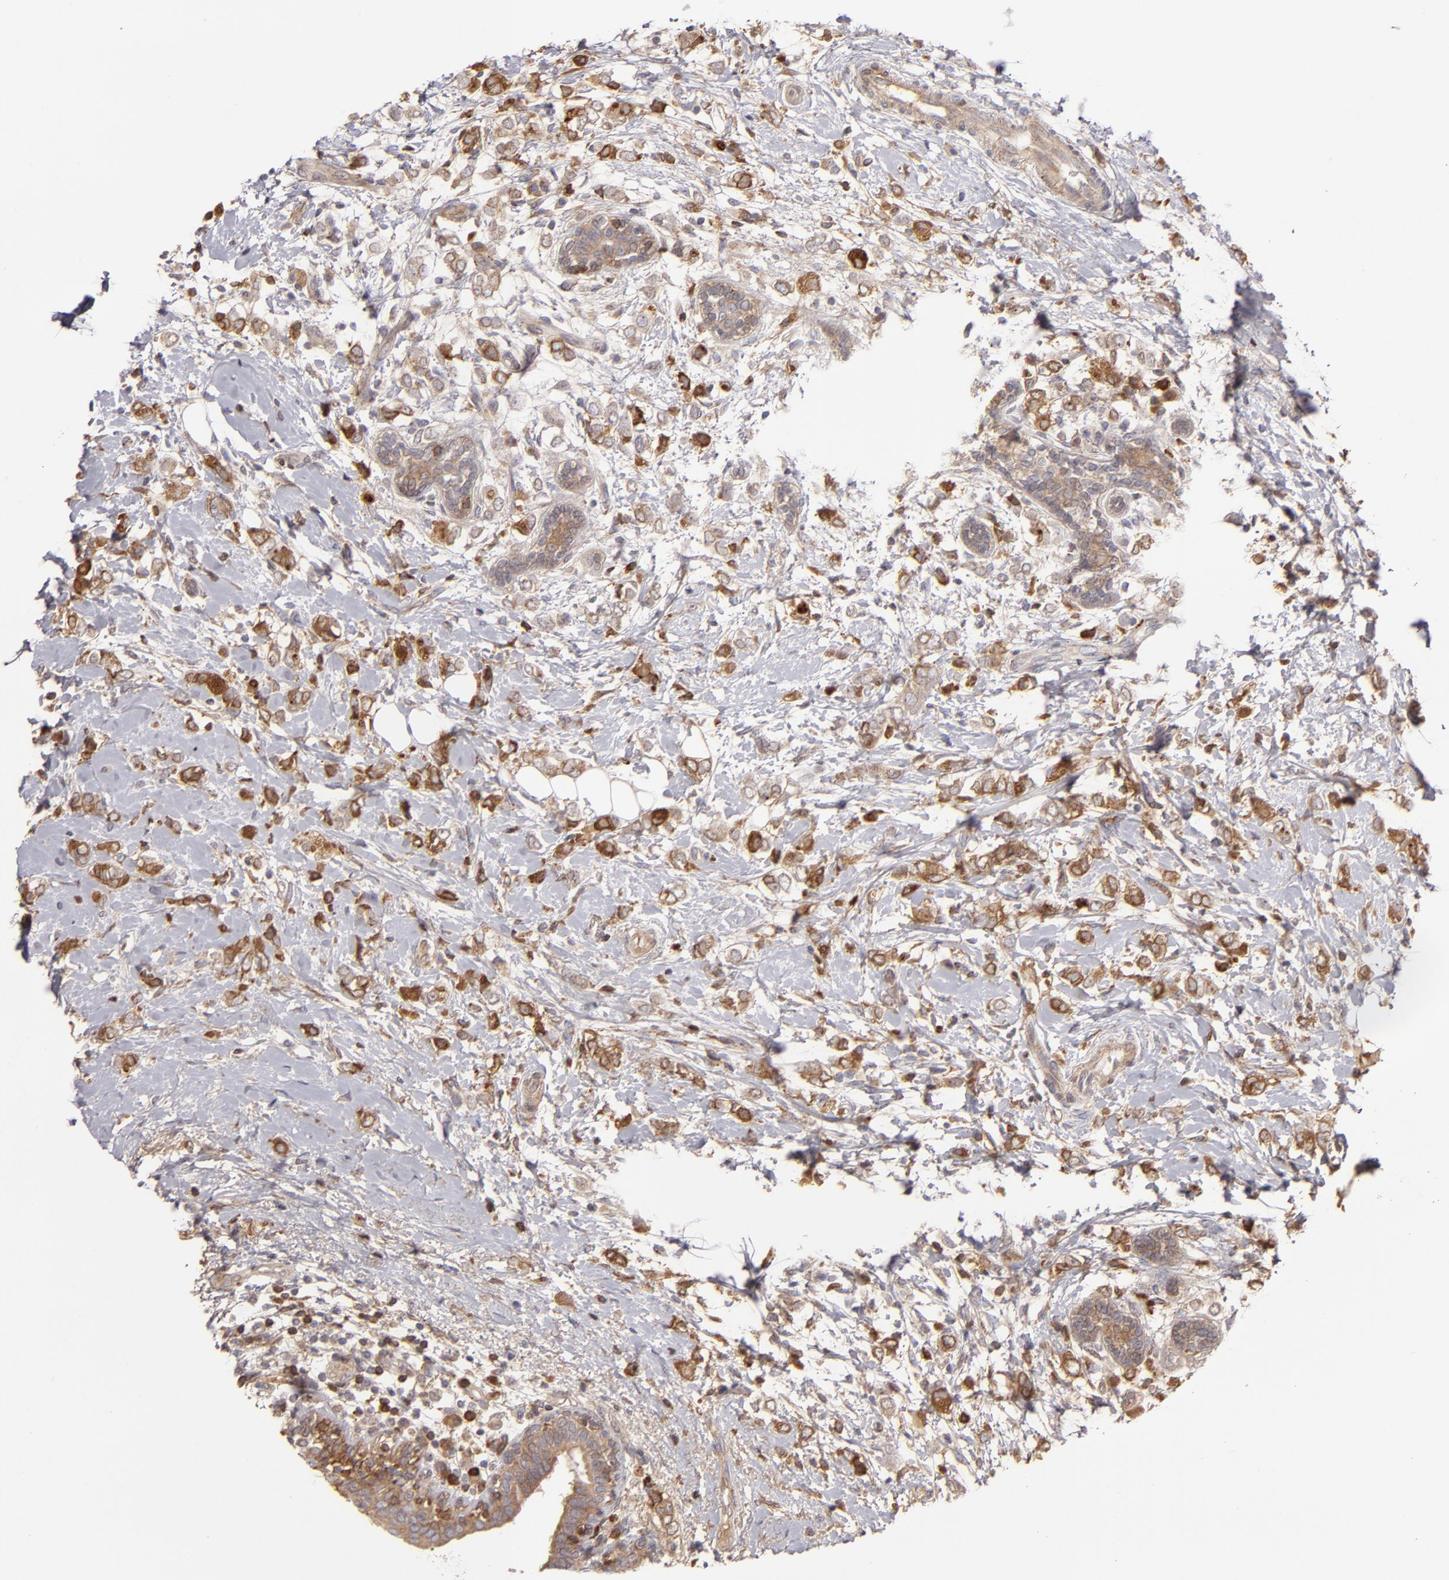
{"staining": {"intensity": "moderate", "quantity": ">75%", "location": "cytoplasmic/membranous"}, "tissue": "breast cancer", "cell_type": "Tumor cells", "image_type": "cancer", "snomed": [{"axis": "morphology", "description": "Normal tissue, NOS"}, {"axis": "morphology", "description": "Lobular carcinoma"}, {"axis": "topography", "description": "Breast"}], "caption": "Breast cancer (lobular carcinoma) was stained to show a protein in brown. There is medium levels of moderate cytoplasmic/membranous positivity in about >75% of tumor cells.", "gene": "CFB", "patient": {"sex": "female", "age": 47}}